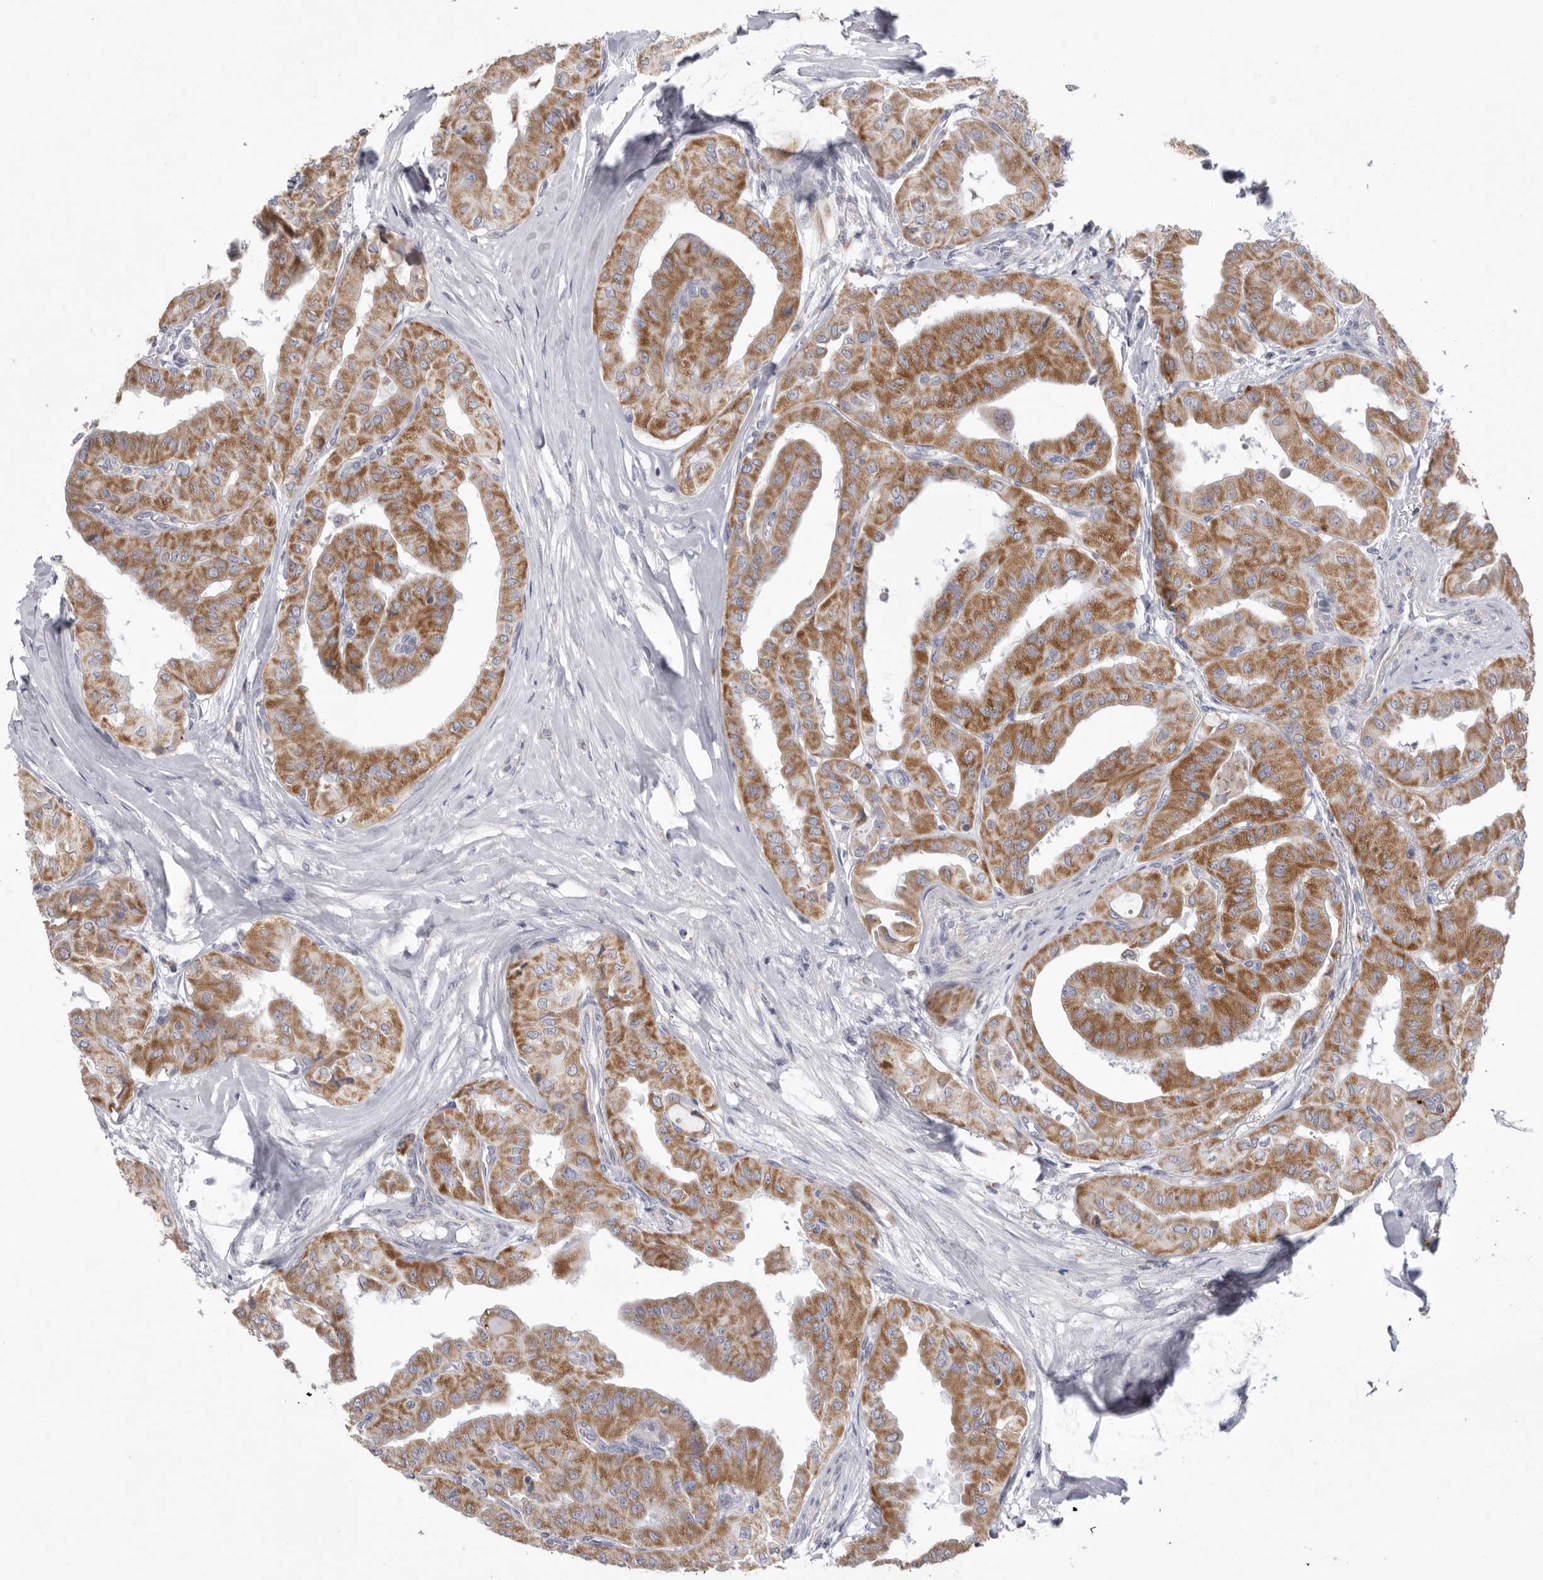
{"staining": {"intensity": "moderate", "quantity": ">75%", "location": "cytoplasmic/membranous"}, "tissue": "thyroid cancer", "cell_type": "Tumor cells", "image_type": "cancer", "snomed": [{"axis": "morphology", "description": "Papillary adenocarcinoma, NOS"}, {"axis": "topography", "description": "Thyroid gland"}], "caption": "Protein analysis of papillary adenocarcinoma (thyroid) tissue demonstrates moderate cytoplasmic/membranous positivity in approximately >75% of tumor cells. The staining was performed using DAB, with brown indicating positive protein expression. Nuclei are stained blue with hematoxylin.", "gene": "VDAC3", "patient": {"sex": "female", "age": 59}}